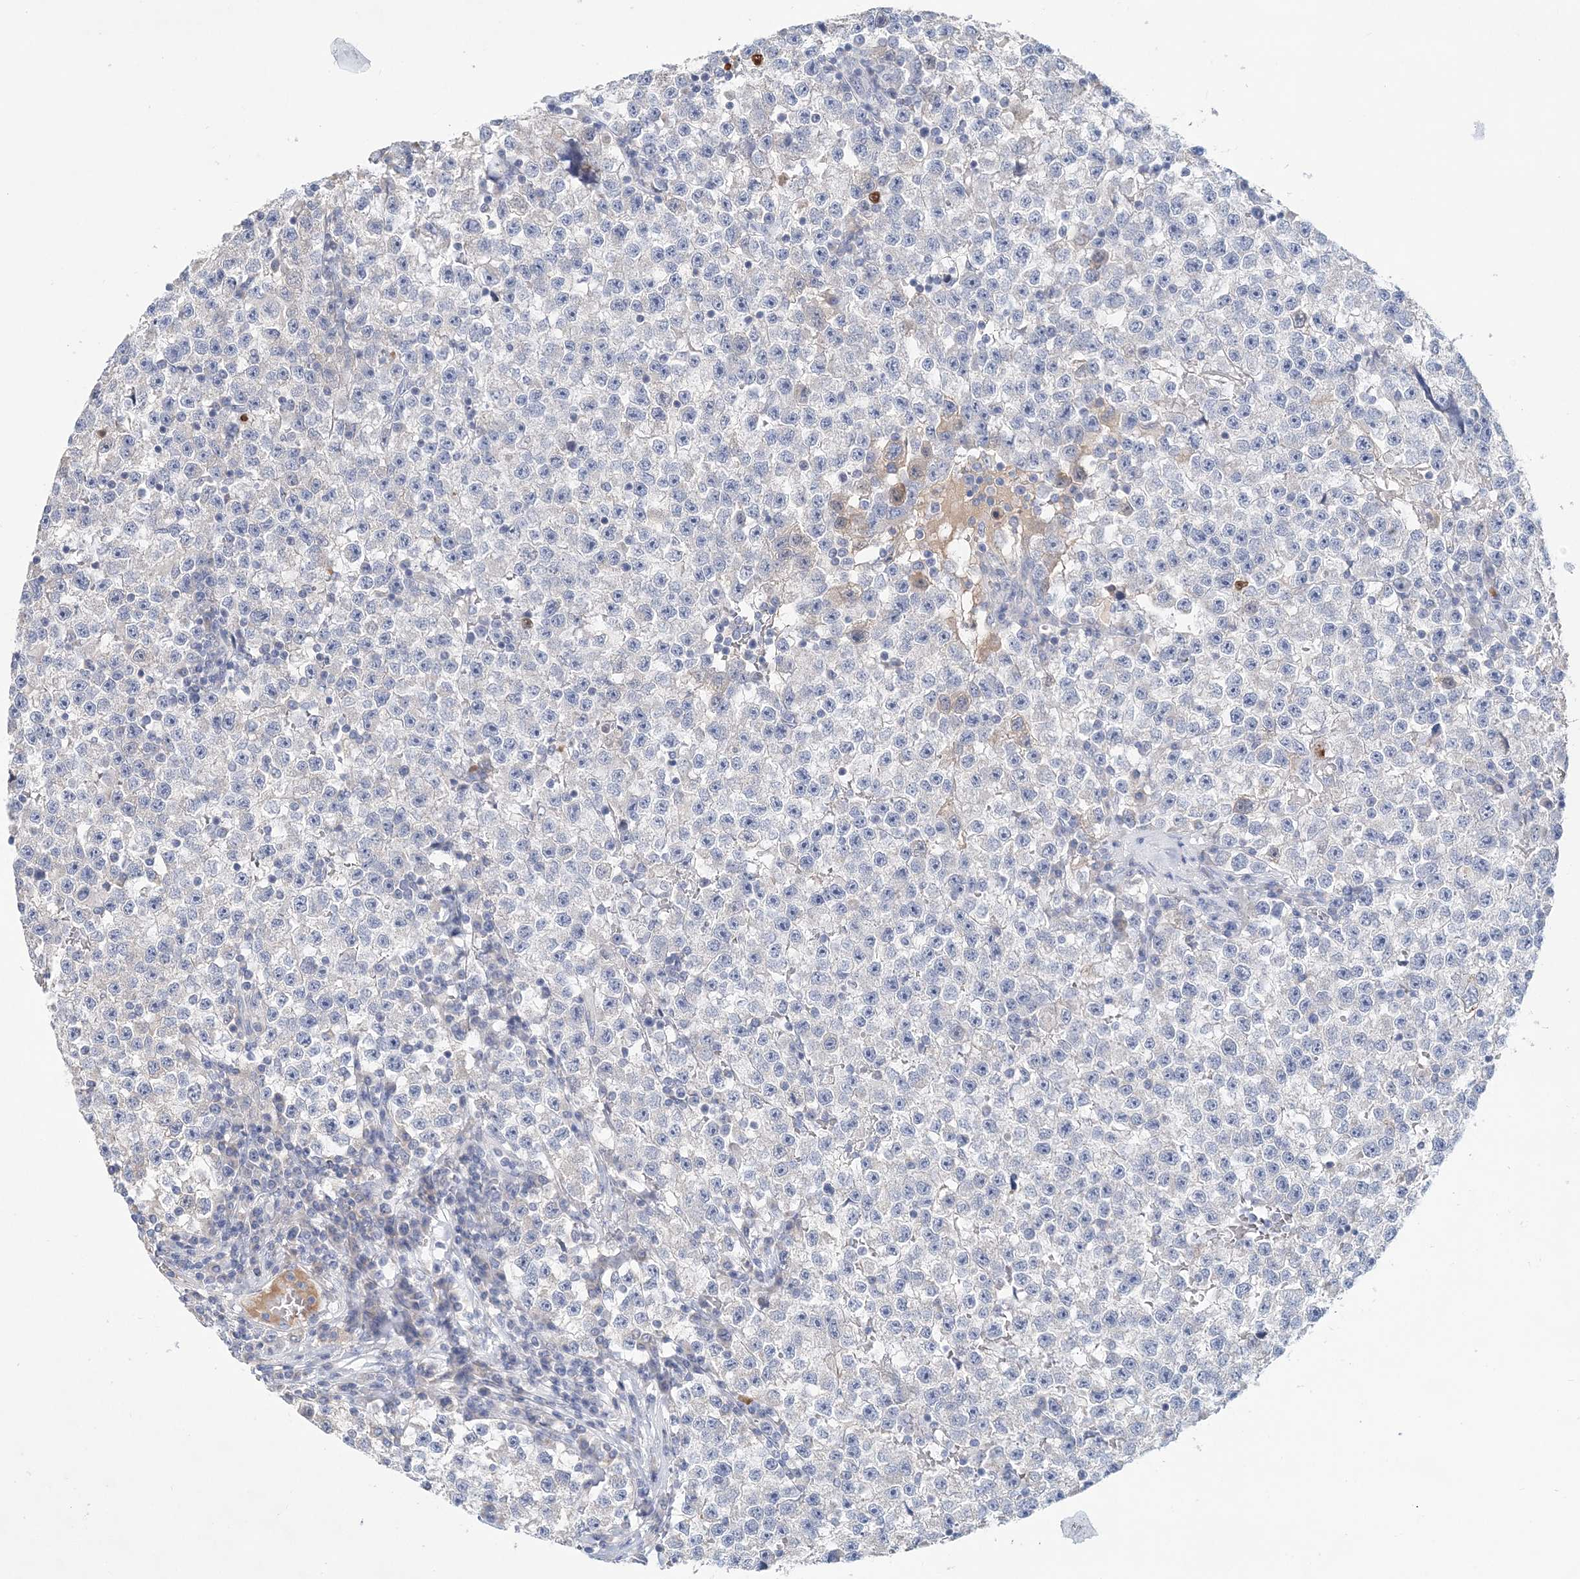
{"staining": {"intensity": "negative", "quantity": "none", "location": "none"}, "tissue": "testis cancer", "cell_type": "Tumor cells", "image_type": "cancer", "snomed": [{"axis": "morphology", "description": "Seminoma, NOS"}, {"axis": "topography", "description": "Testis"}], "caption": "Immunohistochemical staining of human testis cancer (seminoma) reveals no significant staining in tumor cells. (Immunohistochemistry (ihc), brightfield microscopy, high magnification).", "gene": "LRRIQ4", "patient": {"sex": "male", "age": 22}}